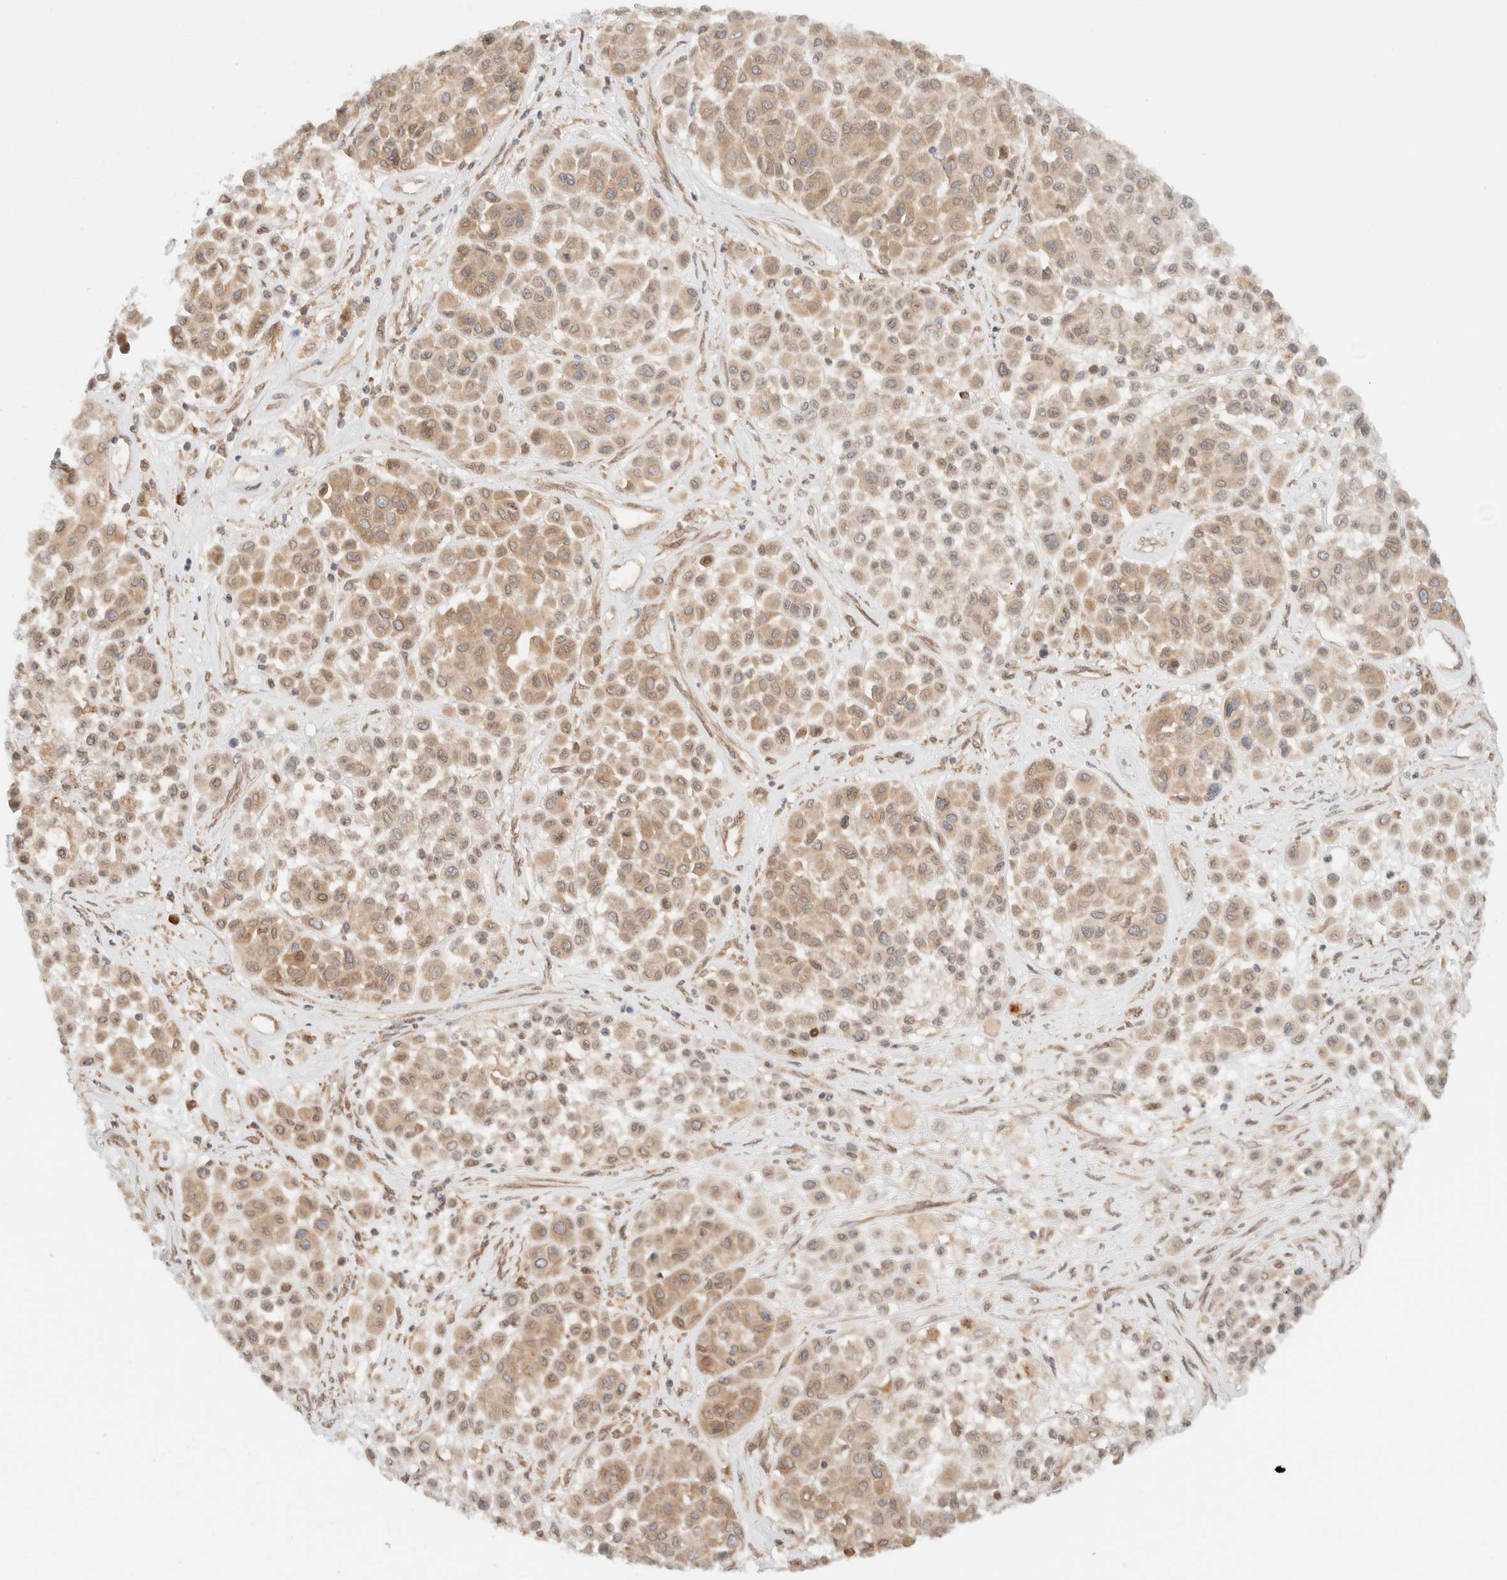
{"staining": {"intensity": "weak", "quantity": ">75%", "location": "cytoplasmic/membranous"}, "tissue": "melanoma", "cell_type": "Tumor cells", "image_type": "cancer", "snomed": [{"axis": "morphology", "description": "Malignant melanoma, Metastatic site"}, {"axis": "topography", "description": "Soft tissue"}], "caption": "The micrograph exhibits immunohistochemical staining of malignant melanoma (metastatic site). There is weak cytoplasmic/membranous positivity is identified in approximately >75% of tumor cells.", "gene": "ARFGEF2", "patient": {"sex": "male", "age": 41}}